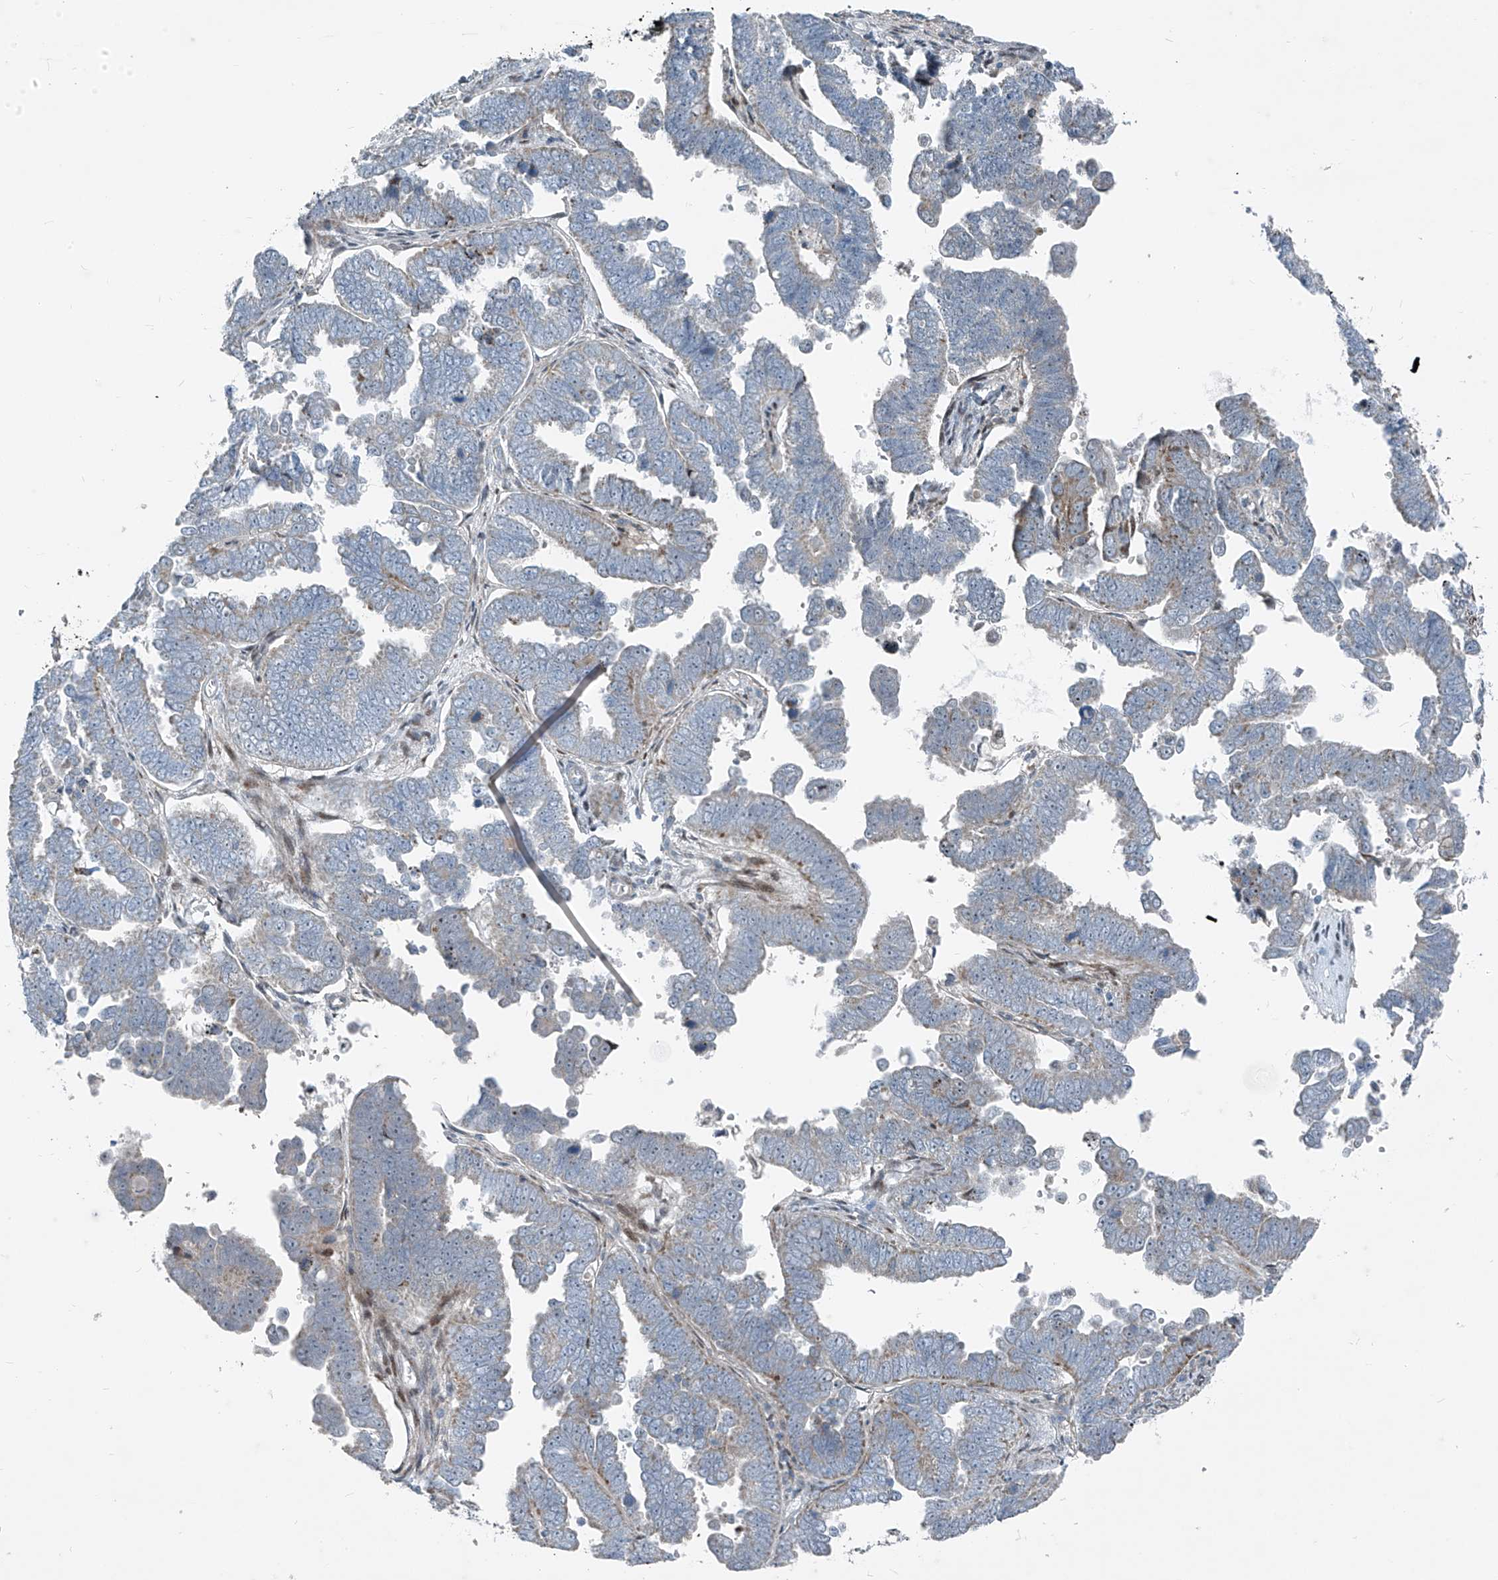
{"staining": {"intensity": "negative", "quantity": "none", "location": "none"}, "tissue": "endometrial cancer", "cell_type": "Tumor cells", "image_type": "cancer", "snomed": [{"axis": "morphology", "description": "Adenocarcinoma, NOS"}, {"axis": "topography", "description": "Endometrium"}], "caption": "Micrograph shows no protein staining in tumor cells of endometrial adenocarcinoma tissue. (DAB immunohistochemistry visualized using brightfield microscopy, high magnification).", "gene": "PPCS", "patient": {"sex": "female", "age": 75}}